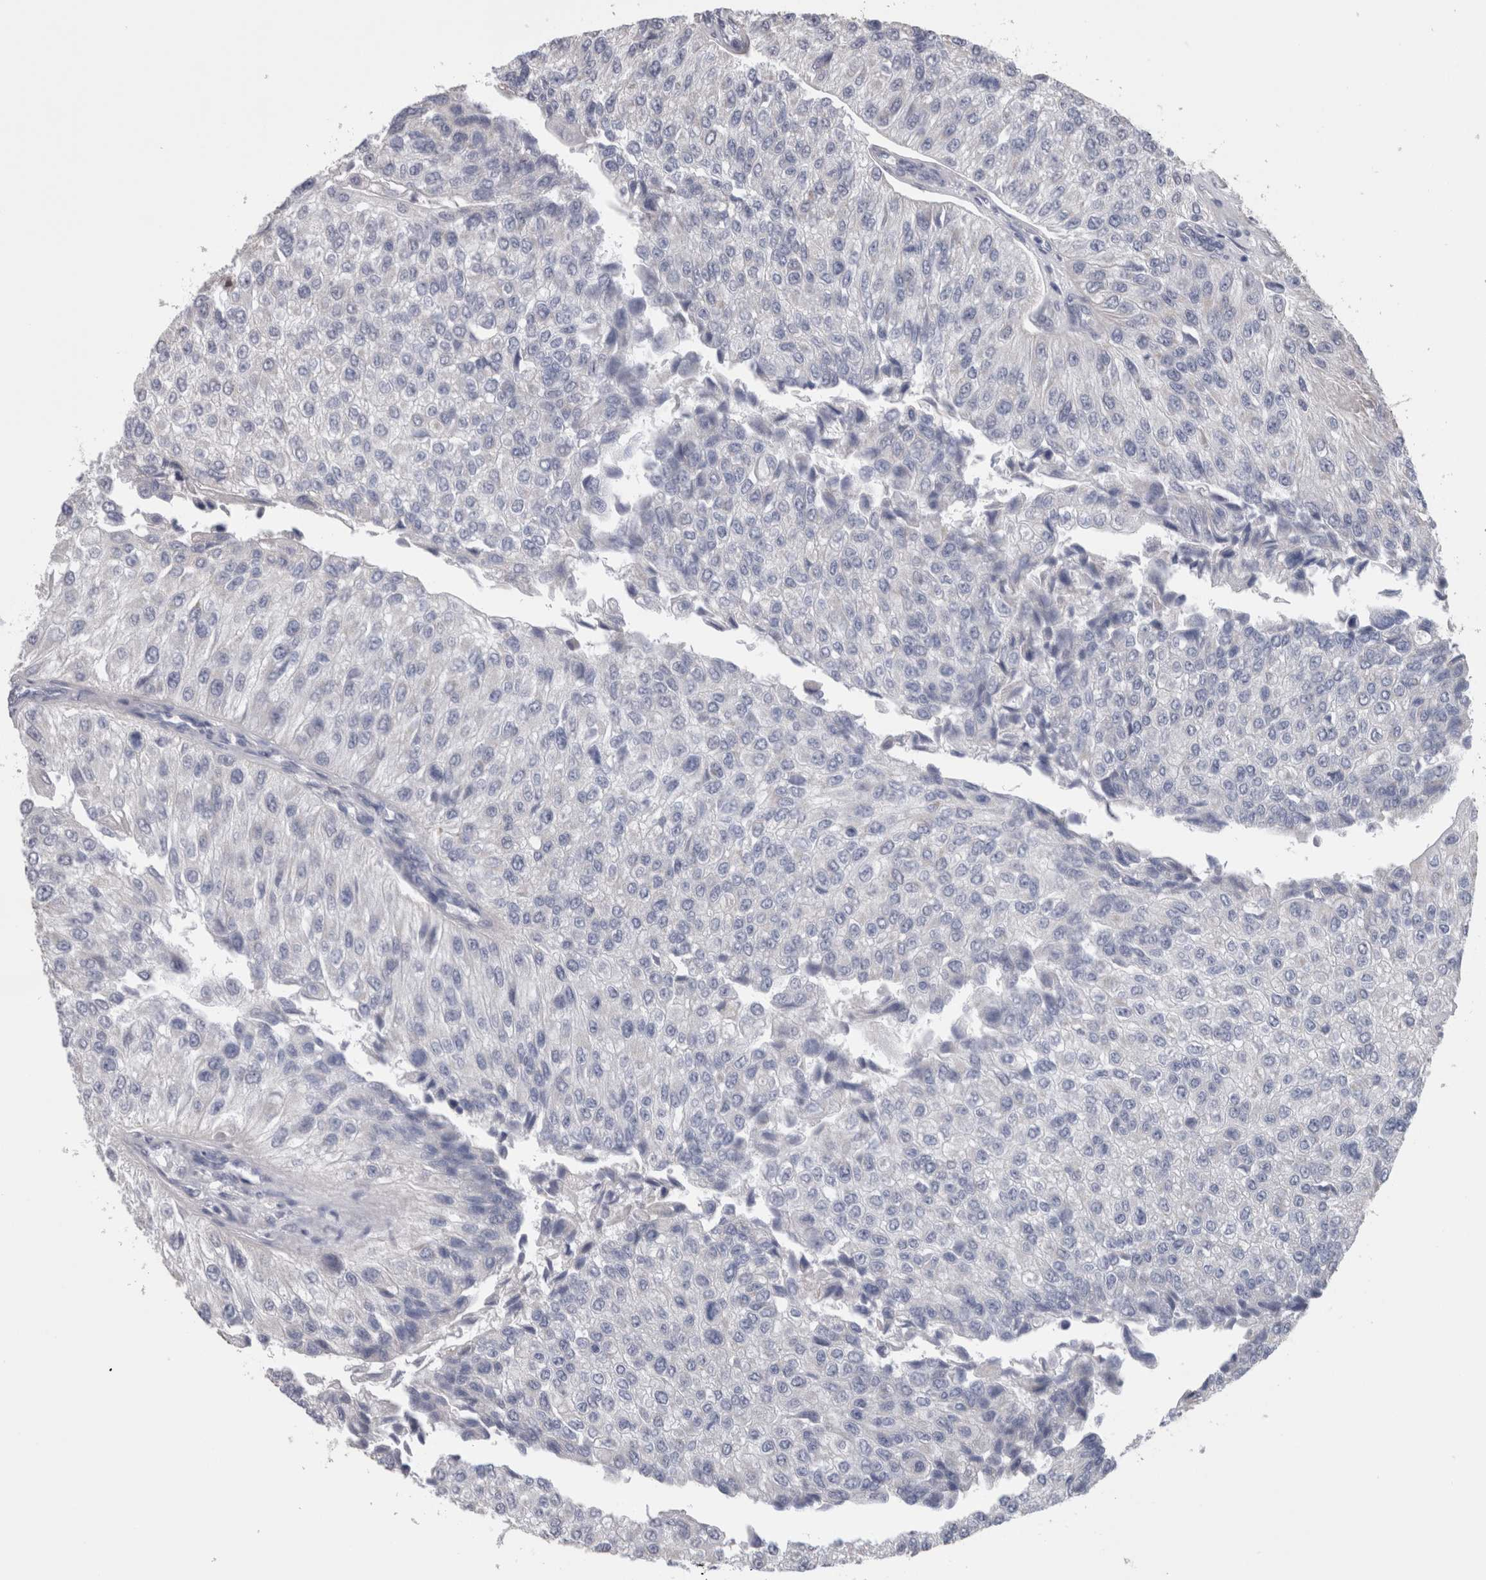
{"staining": {"intensity": "negative", "quantity": "none", "location": "none"}, "tissue": "urothelial cancer", "cell_type": "Tumor cells", "image_type": "cancer", "snomed": [{"axis": "morphology", "description": "Urothelial carcinoma, High grade"}, {"axis": "topography", "description": "Kidney"}, {"axis": "topography", "description": "Urinary bladder"}], "caption": "This is an immunohistochemistry photomicrograph of human urothelial carcinoma (high-grade). There is no expression in tumor cells.", "gene": "GDAP1", "patient": {"sex": "male", "age": 77}}